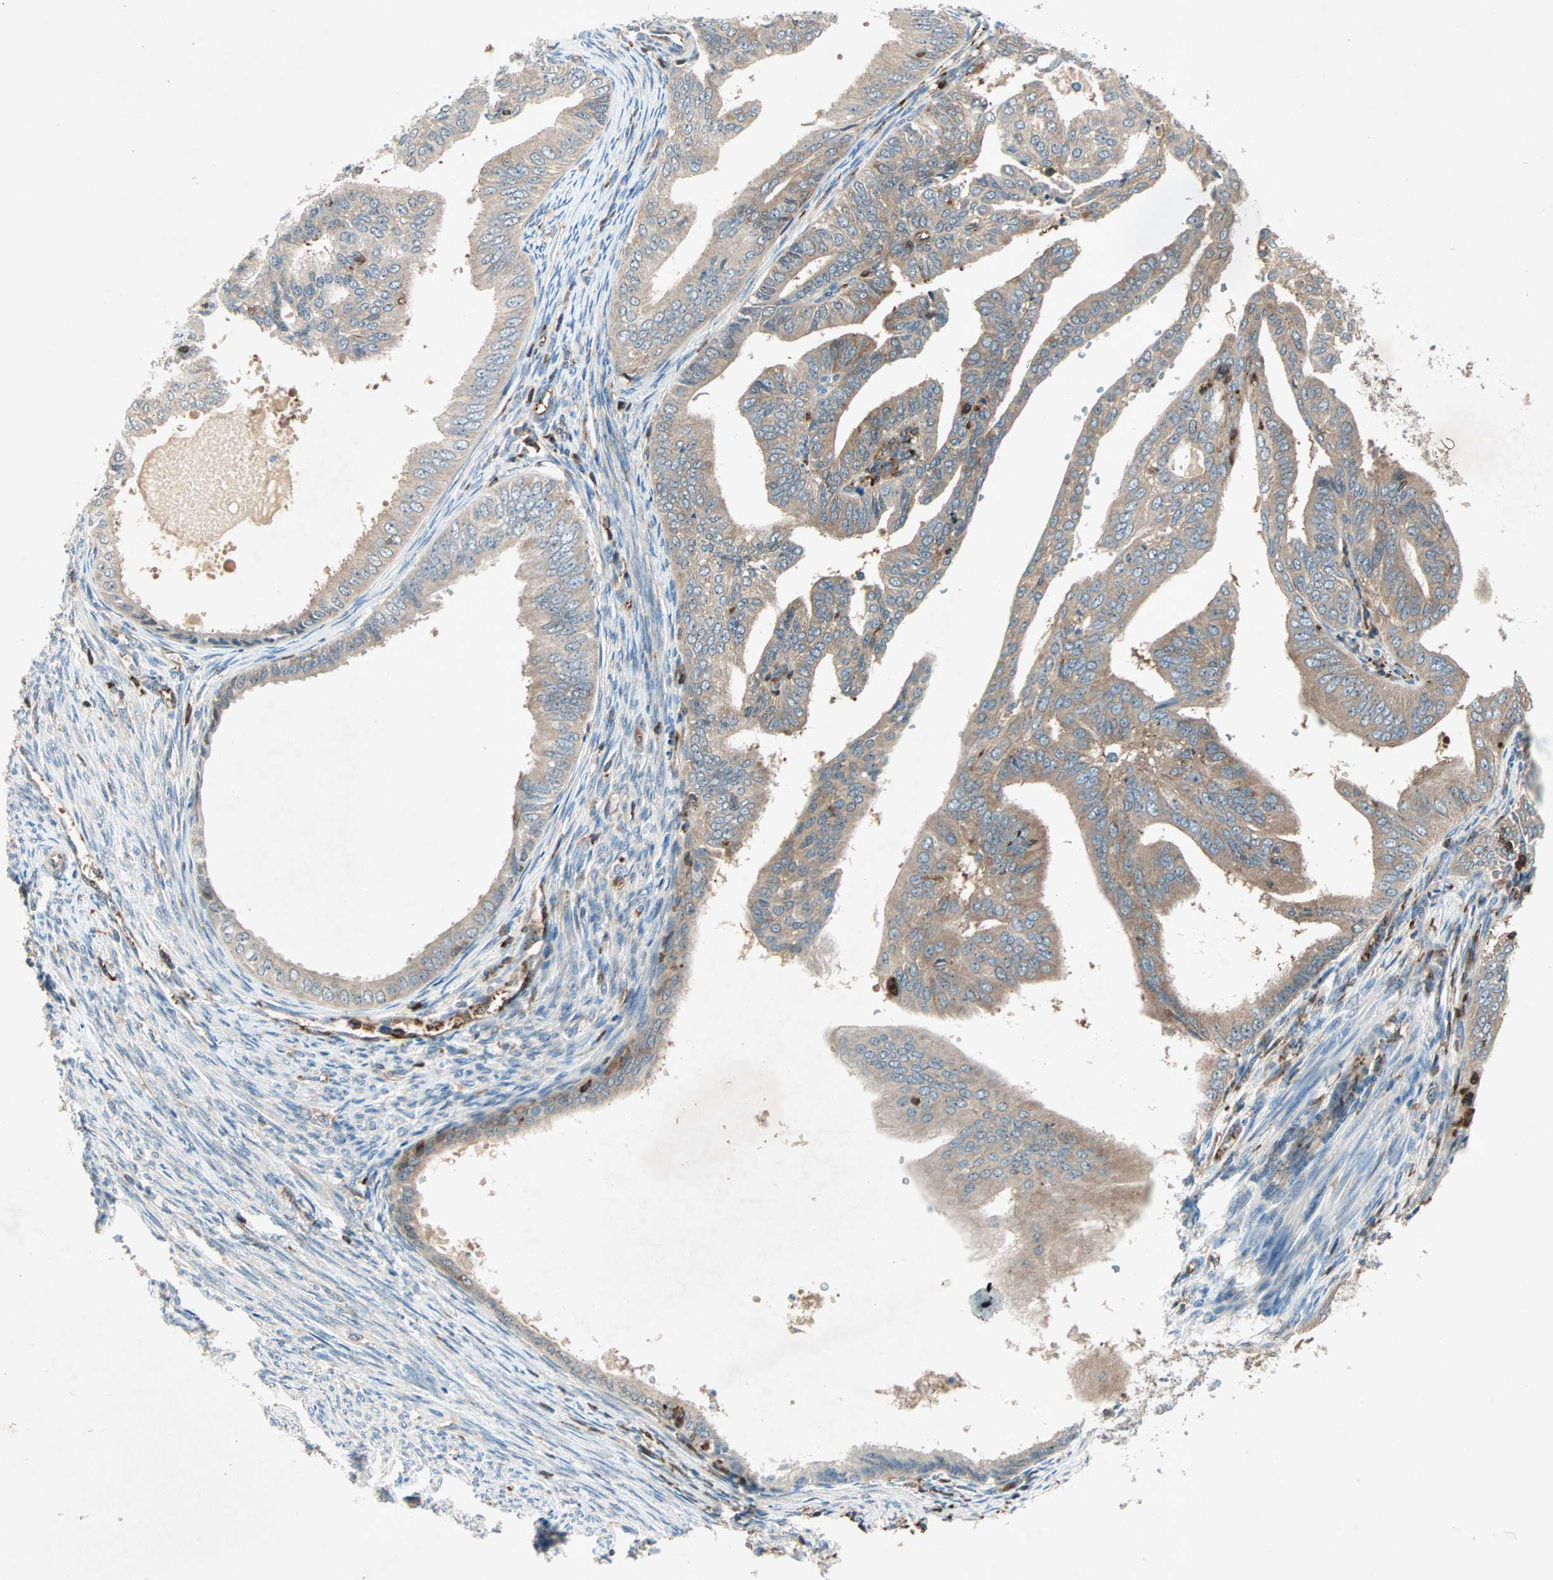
{"staining": {"intensity": "moderate", "quantity": ">75%", "location": "cytoplasmic/membranous"}, "tissue": "endometrial cancer", "cell_type": "Tumor cells", "image_type": "cancer", "snomed": [{"axis": "morphology", "description": "Adenocarcinoma, NOS"}, {"axis": "topography", "description": "Endometrium"}], "caption": "Endometrial cancer stained with IHC displays moderate cytoplasmic/membranous positivity in about >75% of tumor cells.", "gene": "TEC", "patient": {"sex": "female", "age": 58}}